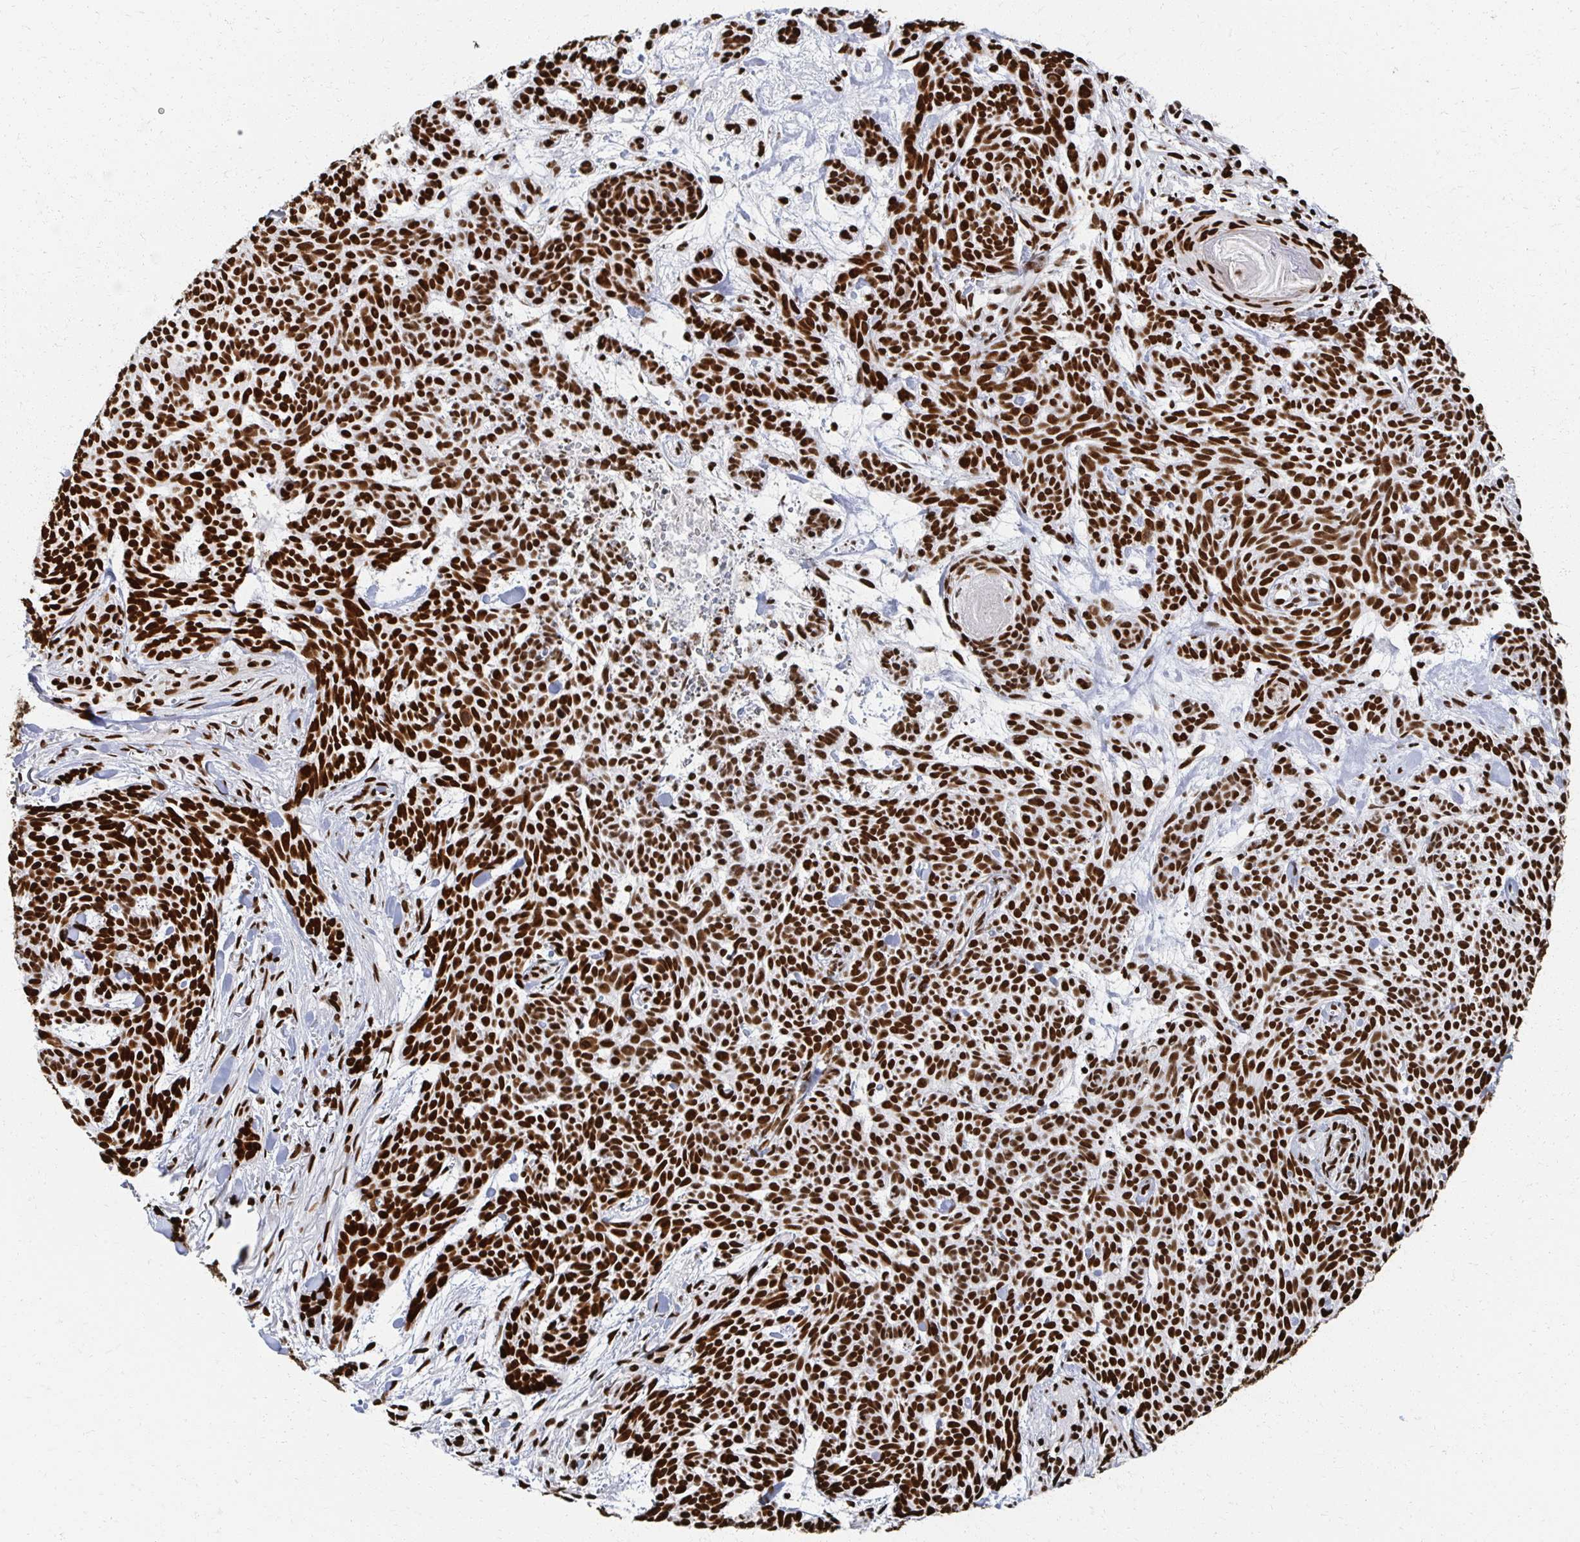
{"staining": {"intensity": "strong", "quantity": ">75%", "location": "nuclear"}, "tissue": "skin cancer", "cell_type": "Tumor cells", "image_type": "cancer", "snomed": [{"axis": "morphology", "description": "Basal cell carcinoma"}, {"axis": "topography", "description": "Skin"}], "caption": "A micrograph of human basal cell carcinoma (skin) stained for a protein displays strong nuclear brown staining in tumor cells. Nuclei are stained in blue.", "gene": "RBBP7", "patient": {"sex": "female", "age": 93}}